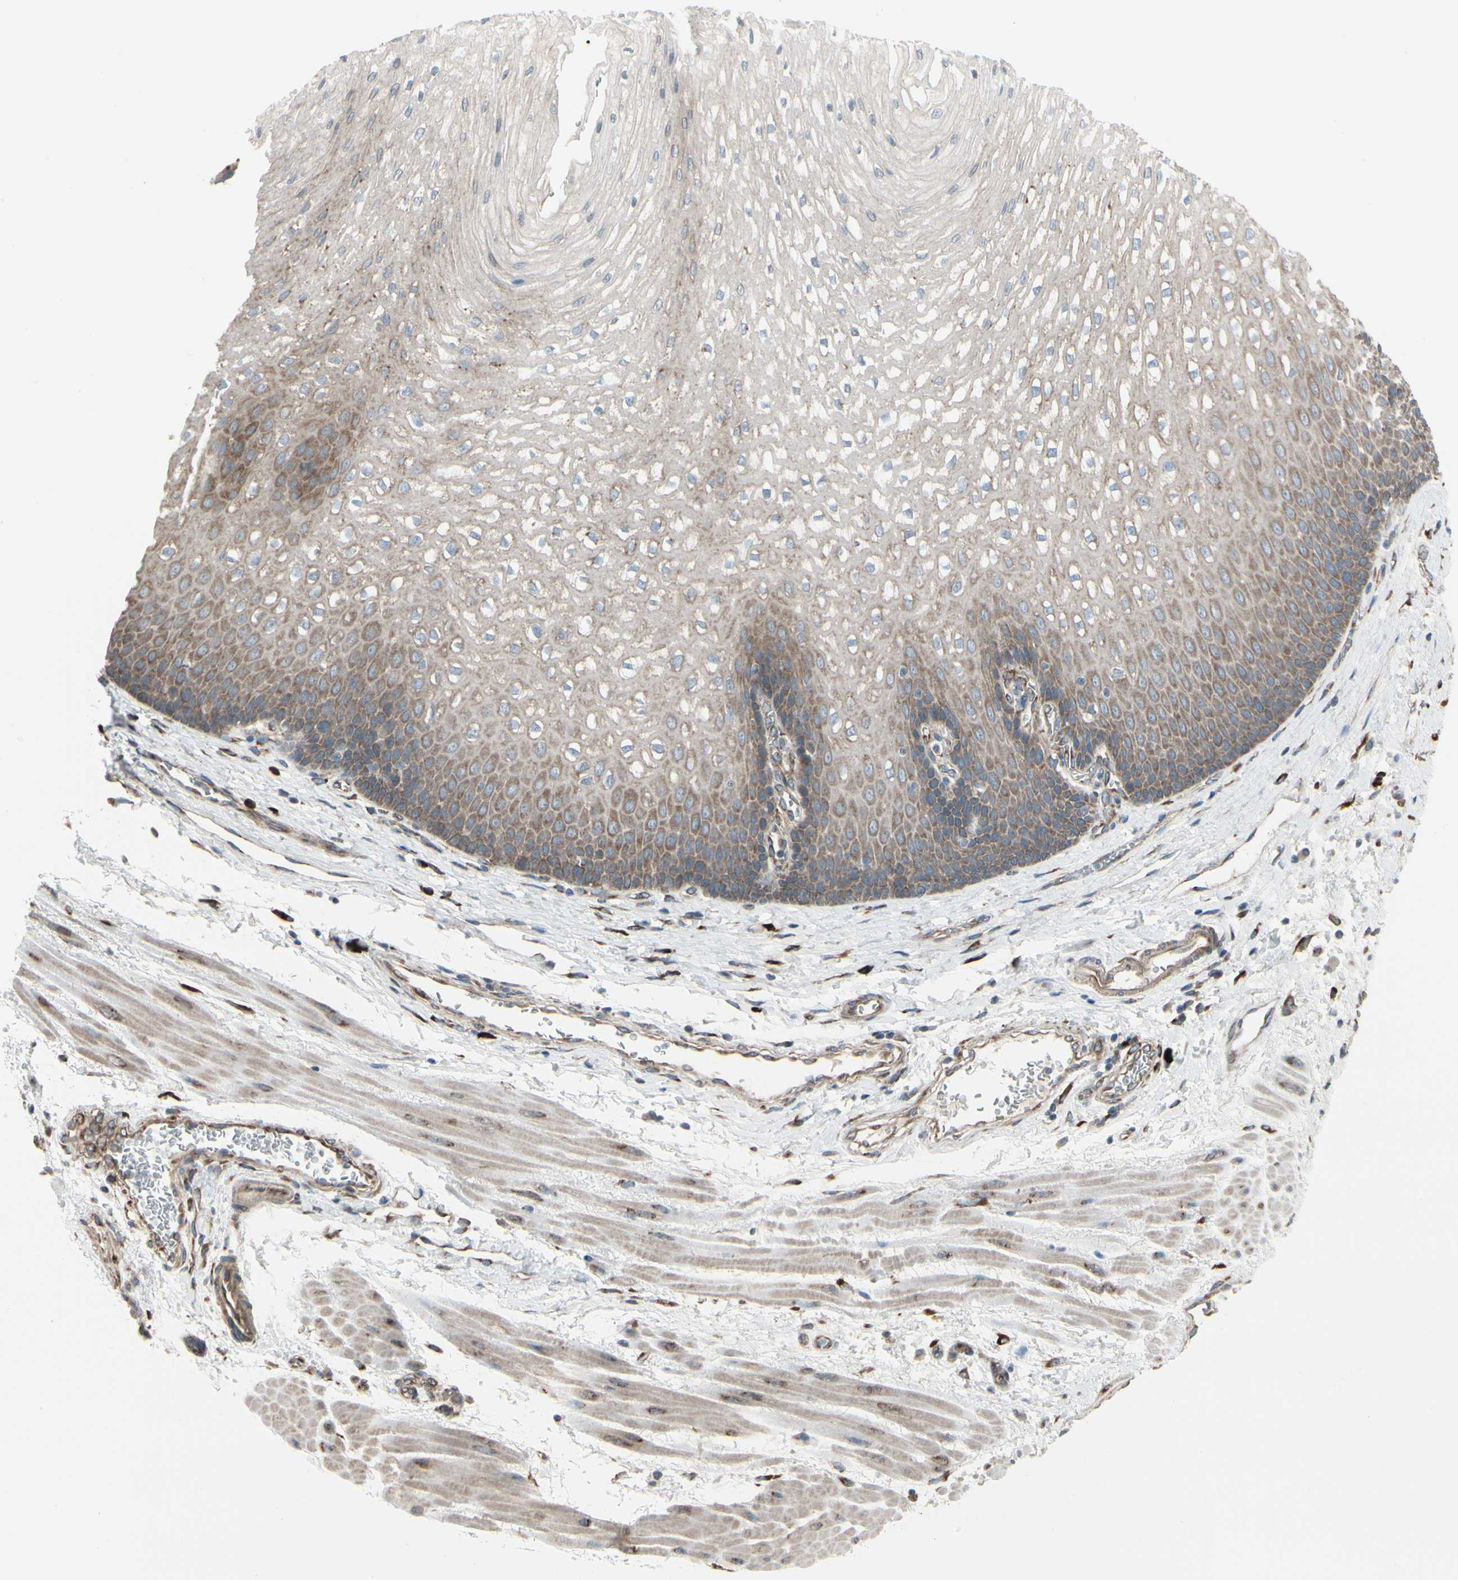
{"staining": {"intensity": "weak", "quantity": "<25%", "location": "cytoplasmic/membranous"}, "tissue": "esophagus", "cell_type": "Squamous epithelial cells", "image_type": "normal", "snomed": [{"axis": "morphology", "description": "Normal tissue, NOS"}, {"axis": "topography", "description": "Esophagus"}], "caption": "Unremarkable esophagus was stained to show a protein in brown. There is no significant staining in squamous epithelial cells.", "gene": "FNDC3A", "patient": {"sex": "male", "age": 48}}